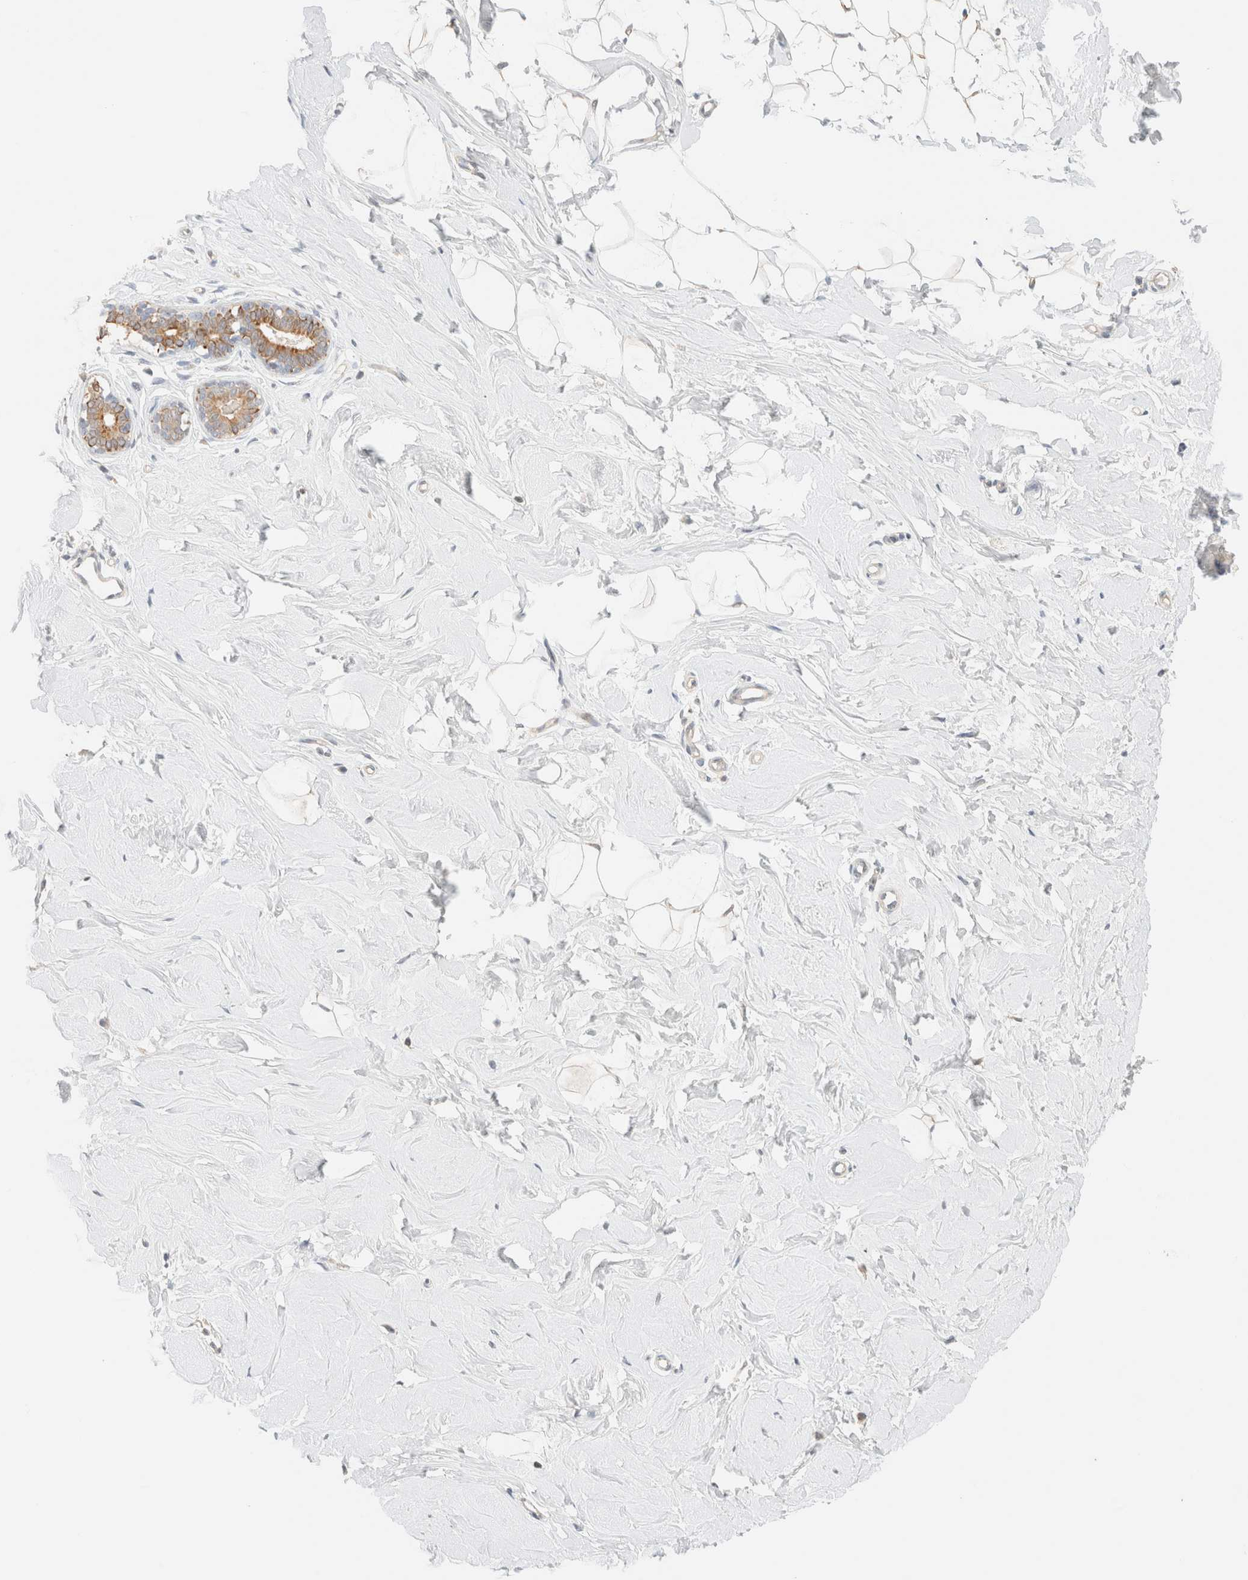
{"staining": {"intensity": "weak", "quantity": "<25%", "location": "cytoplasmic/membranous"}, "tissue": "breast", "cell_type": "Adipocytes", "image_type": "normal", "snomed": [{"axis": "morphology", "description": "Normal tissue, NOS"}, {"axis": "topography", "description": "Breast"}], "caption": "An IHC photomicrograph of unremarkable breast is shown. There is no staining in adipocytes of breast. Nuclei are stained in blue.", "gene": "SGSM2", "patient": {"sex": "female", "age": 23}}